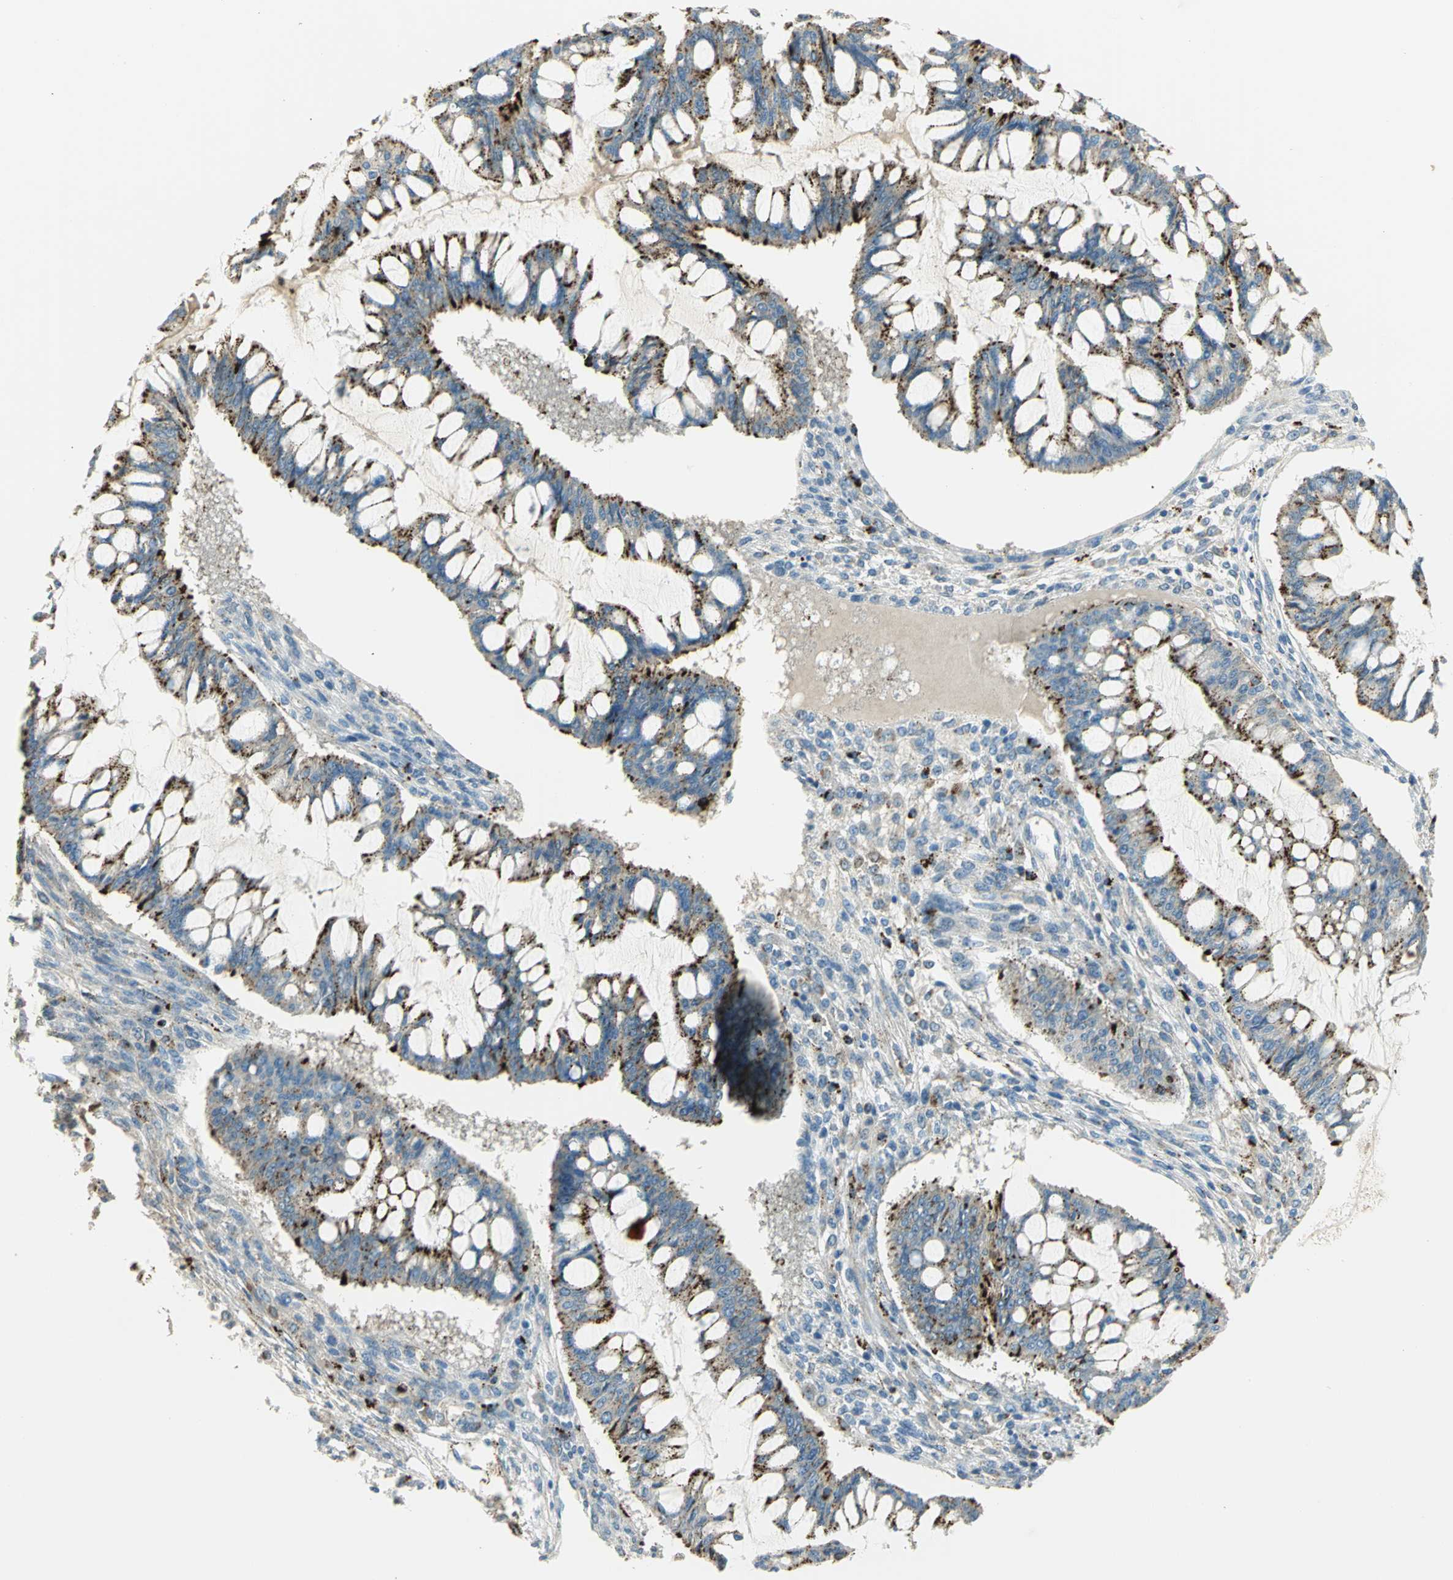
{"staining": {"intensity": "moderate", "quantity": "25%-75%", "location": "cytoplasmic/membranous"}, "tissue": "ovarian cancer", "cell_type": "Tumor cells", "image_type": "cancer", "snomed": [{"axis": "morphology", "description": "Cystadenocarcinoma, mucinous, NOS"}, {"axis": "topography", "description": "Ovary"}], "caption": "Human mucinous cystadenocarcinoma (ovarian) stained for a protein (brown) demonstrates moderate cytoplasmic/membranous positive expression in approximately 25%-75% of tumor cells.", "gene": "ARSA", "patient": {"sex": "female", "age": 73}}